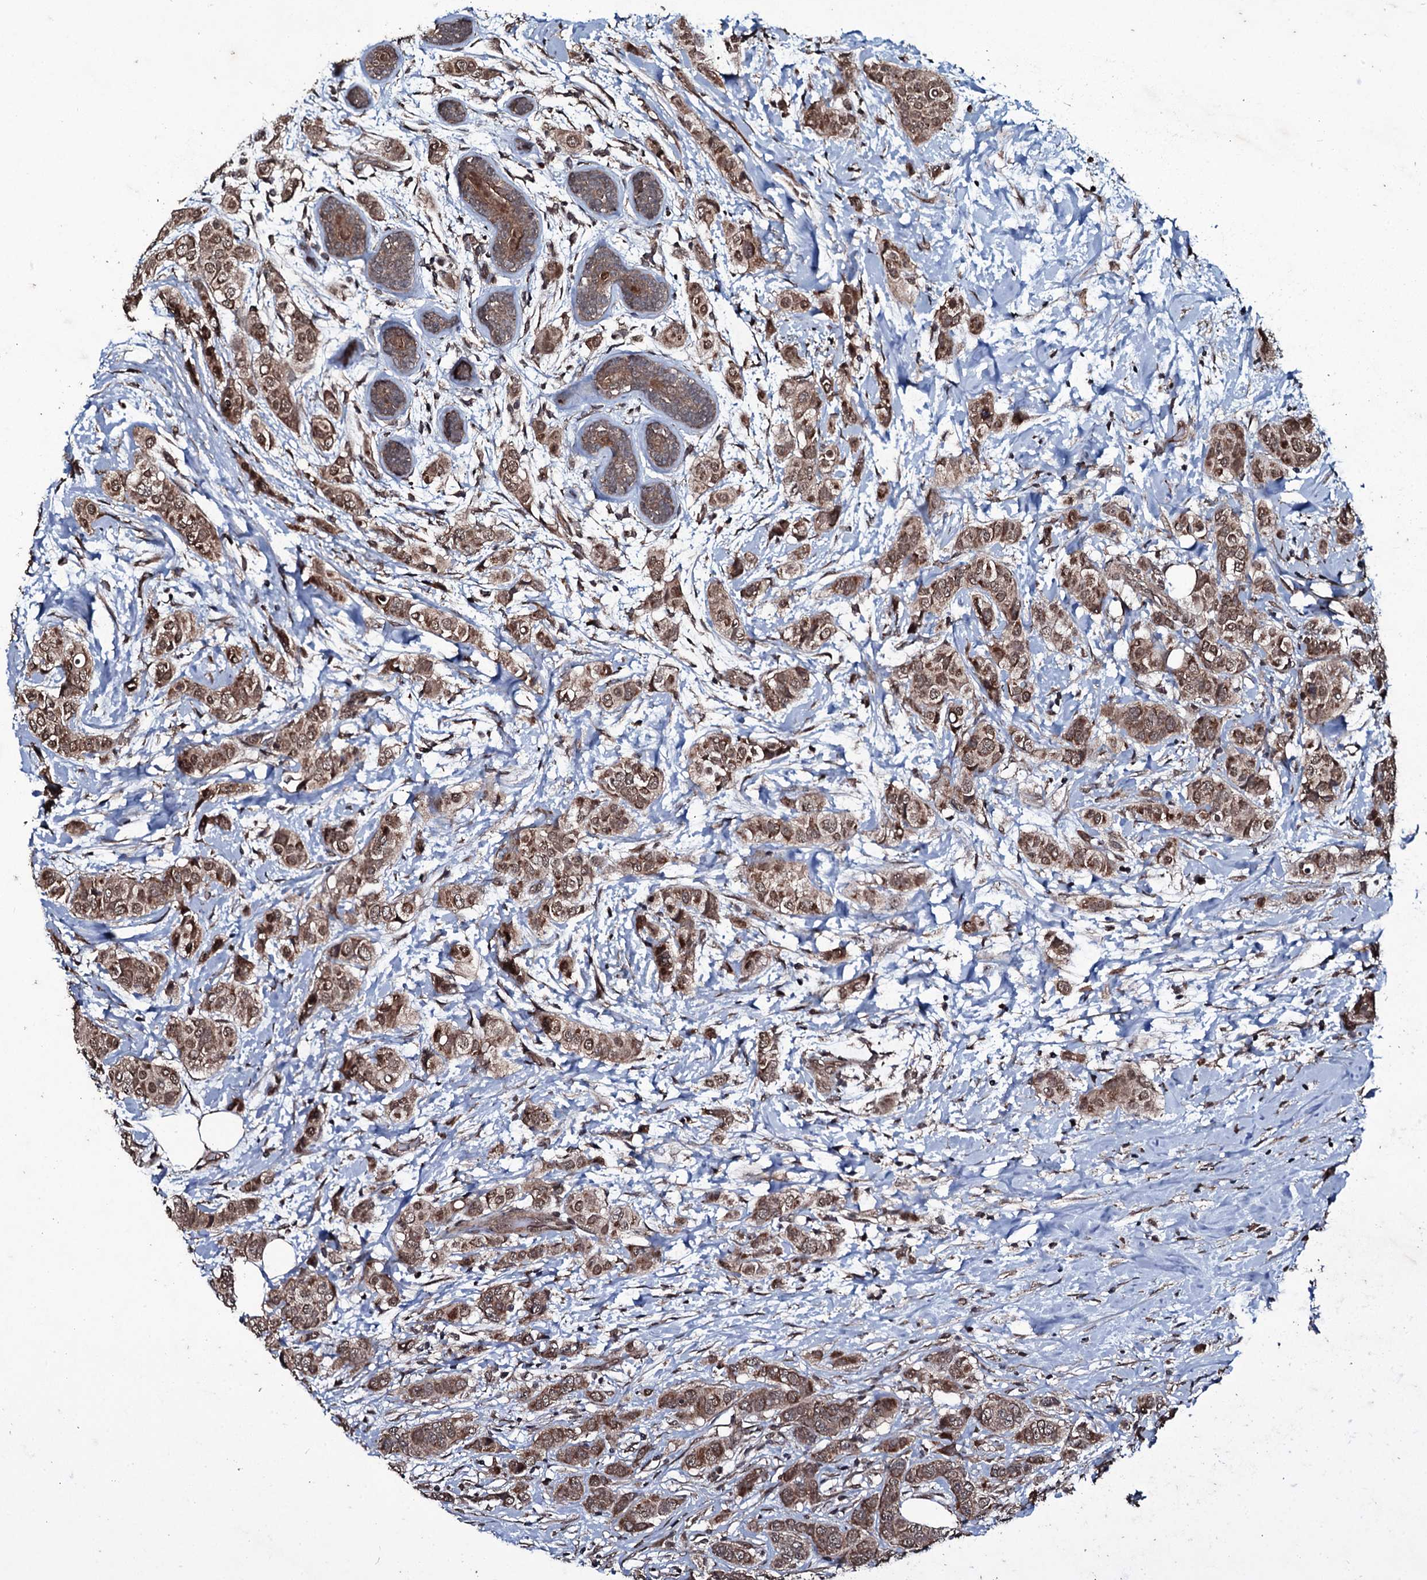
{"staining": {"intensity": "moderate", "quantity": ">75%", "location": "cytoplasmic/membranous,nuclear"}, "tissue": "breast cancer", "cell_type": "Tumor cells", "image_type": "cancer", "snomed": [{"axis": "morphology", "description": "Lobular carcinoma"}, {"axis": "topography", "description": "Breast"}], "caption": "High-magnification brightfield microscopy of breast cancer (lobular carcinoma) stained with DAB (brown) and counterstained with hematoxylin (blue). tumor cells exhibit moderate cytoplasmic/membranous and nuclear positivity is appreciated in about>75% of cells.", "gene": "MRPS31", "patient": {"sex": "female", "age": 51}}